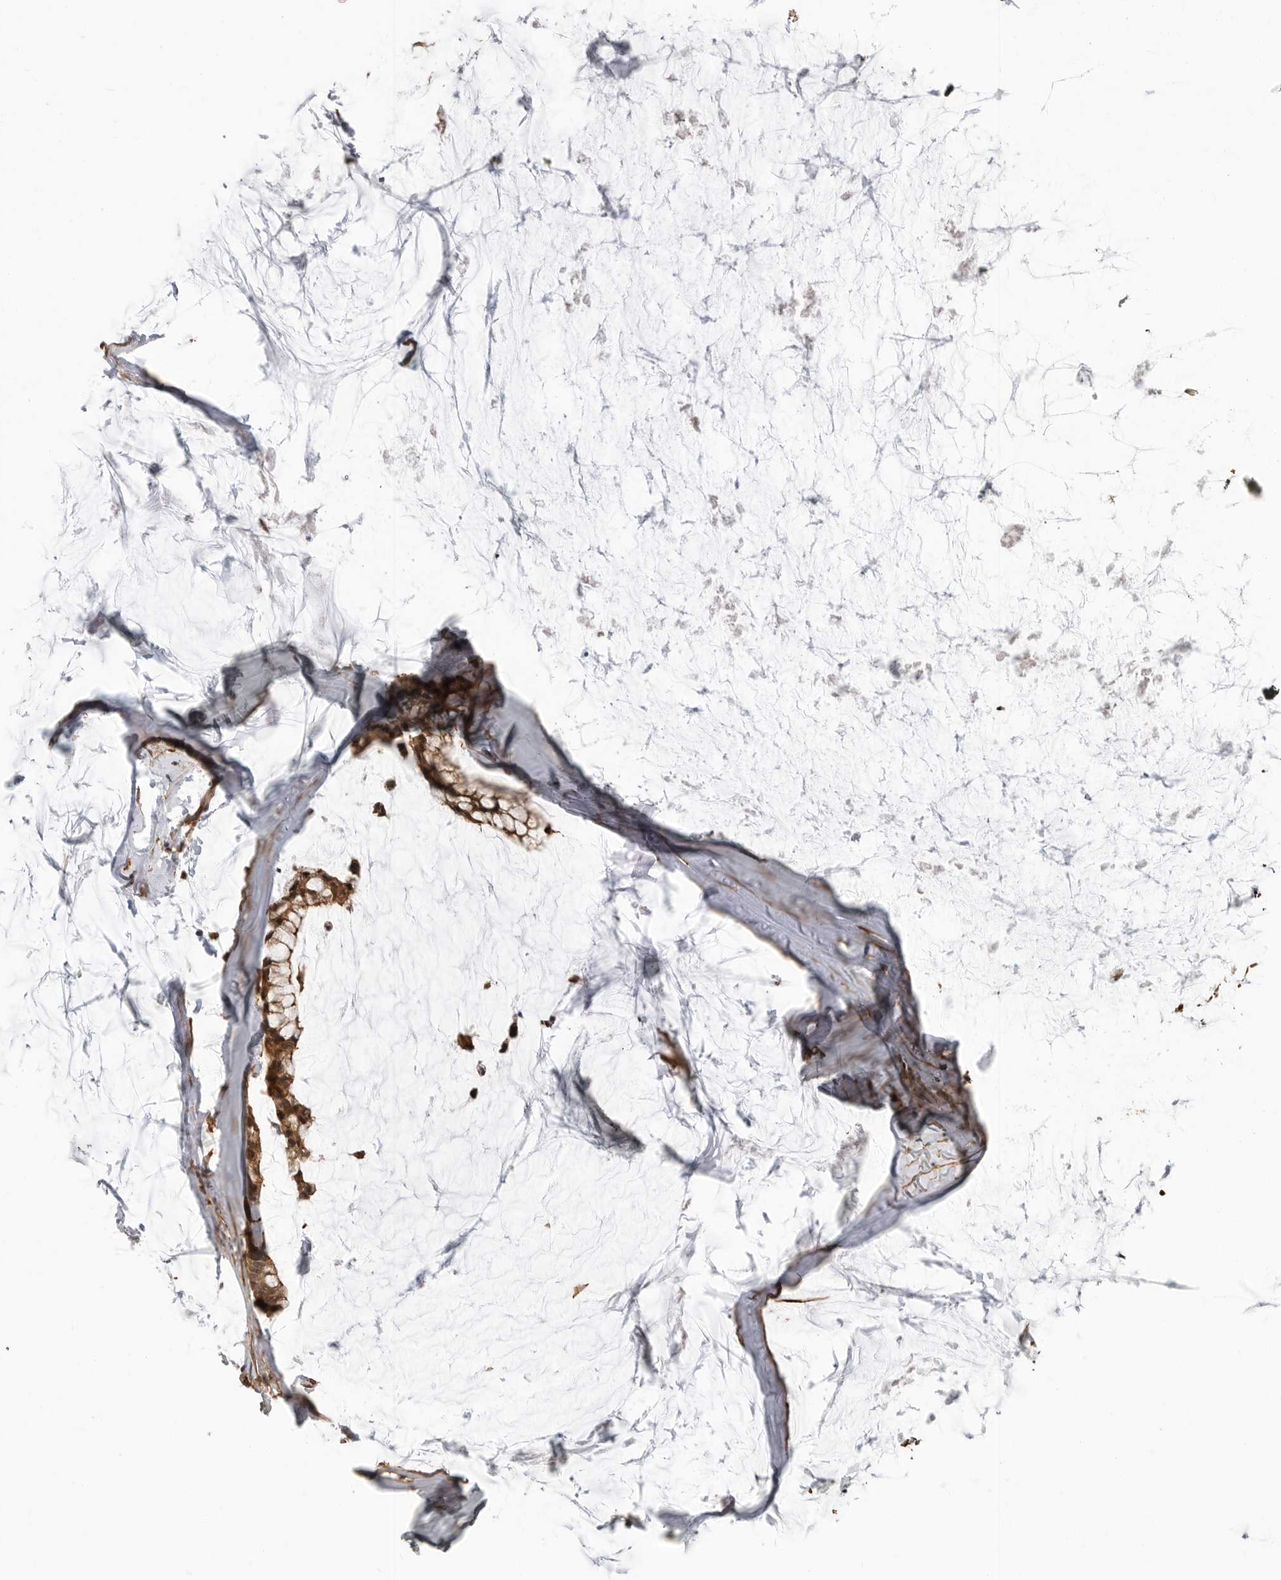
{"staining": {"intensity": "strong", "quantity": ">75%", "location": "cytoplasmic/membranous,nuclear"}, "tissue": "ovarian cancer", "cell_type": "Tumor cells", "image_type": "cancer", "snomed": [{"axis": "morphology", "description": "Cystadenocarcinoma, mucinous, NOS"}, {"axis": "topography", "description": "Ovary"}], "caption": "A brown stain shows strong cytoplasmic/membranous and nuclear expression of a protein in ovarian mucinous cystadenocarcinoma tumor cells.", "gene": "ERN1", "patient": {"sex": "female", "age": 39}}